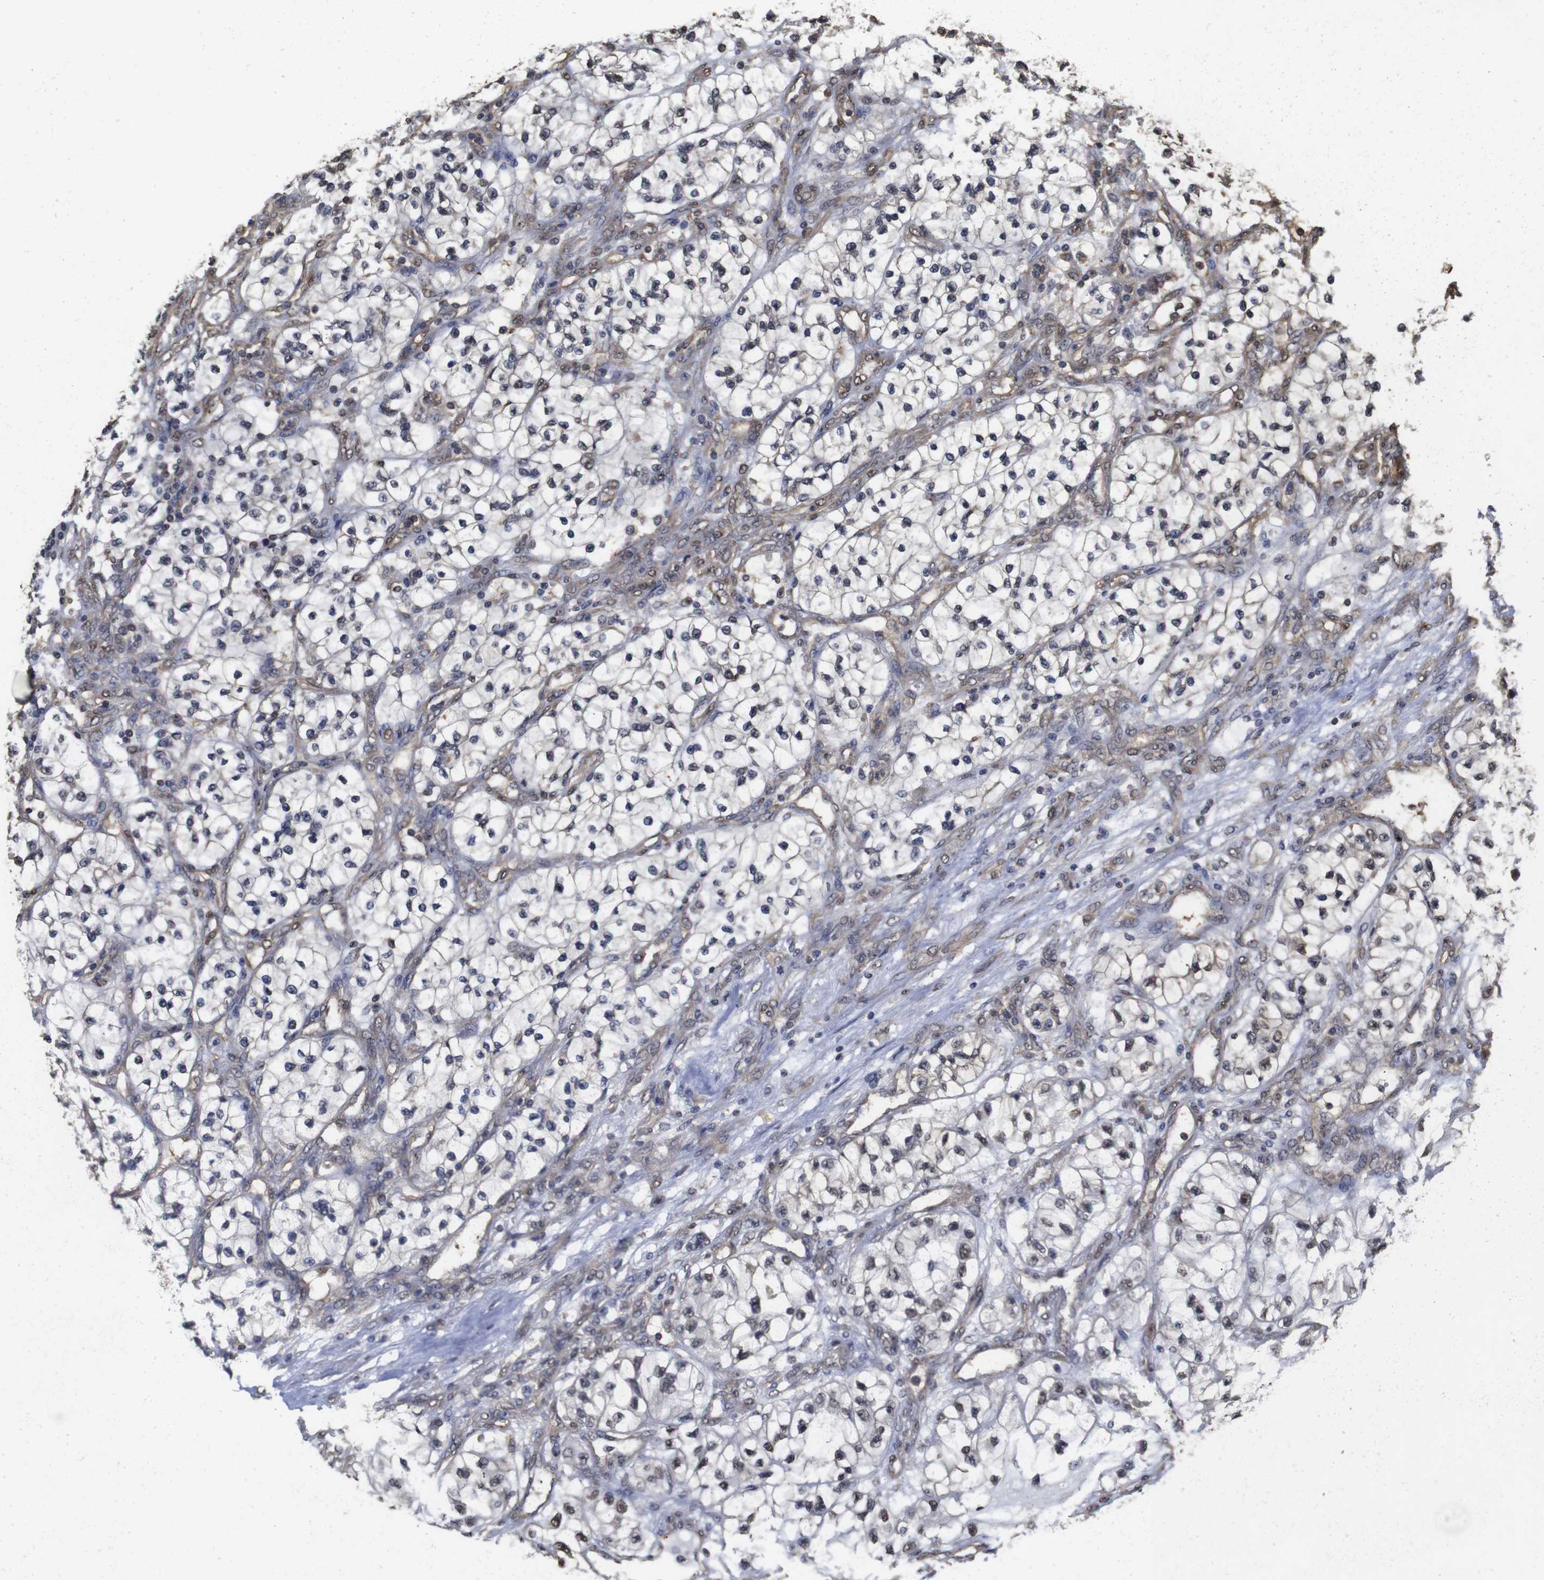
{"staining": {"intensity": "moderate", "quantity": "<25%", "location": "nuclear"}, "tissue": "renal cancer", "cell_type": "Tumor cells", "image_type": "cancer", "snomed": [{"axis": "morphology", "description": "Adenocarcinoma, NOS"}, {"axis": "topography", "description": "Kidney"}], "caption": "This histopathology image displays IHC staining of adenocarcinoma (renal), with low moderate nuclear positivity in about <25% of tumor cells.", "gene": "SUMO3", "patient": {"sex": "female", "age": 57}}